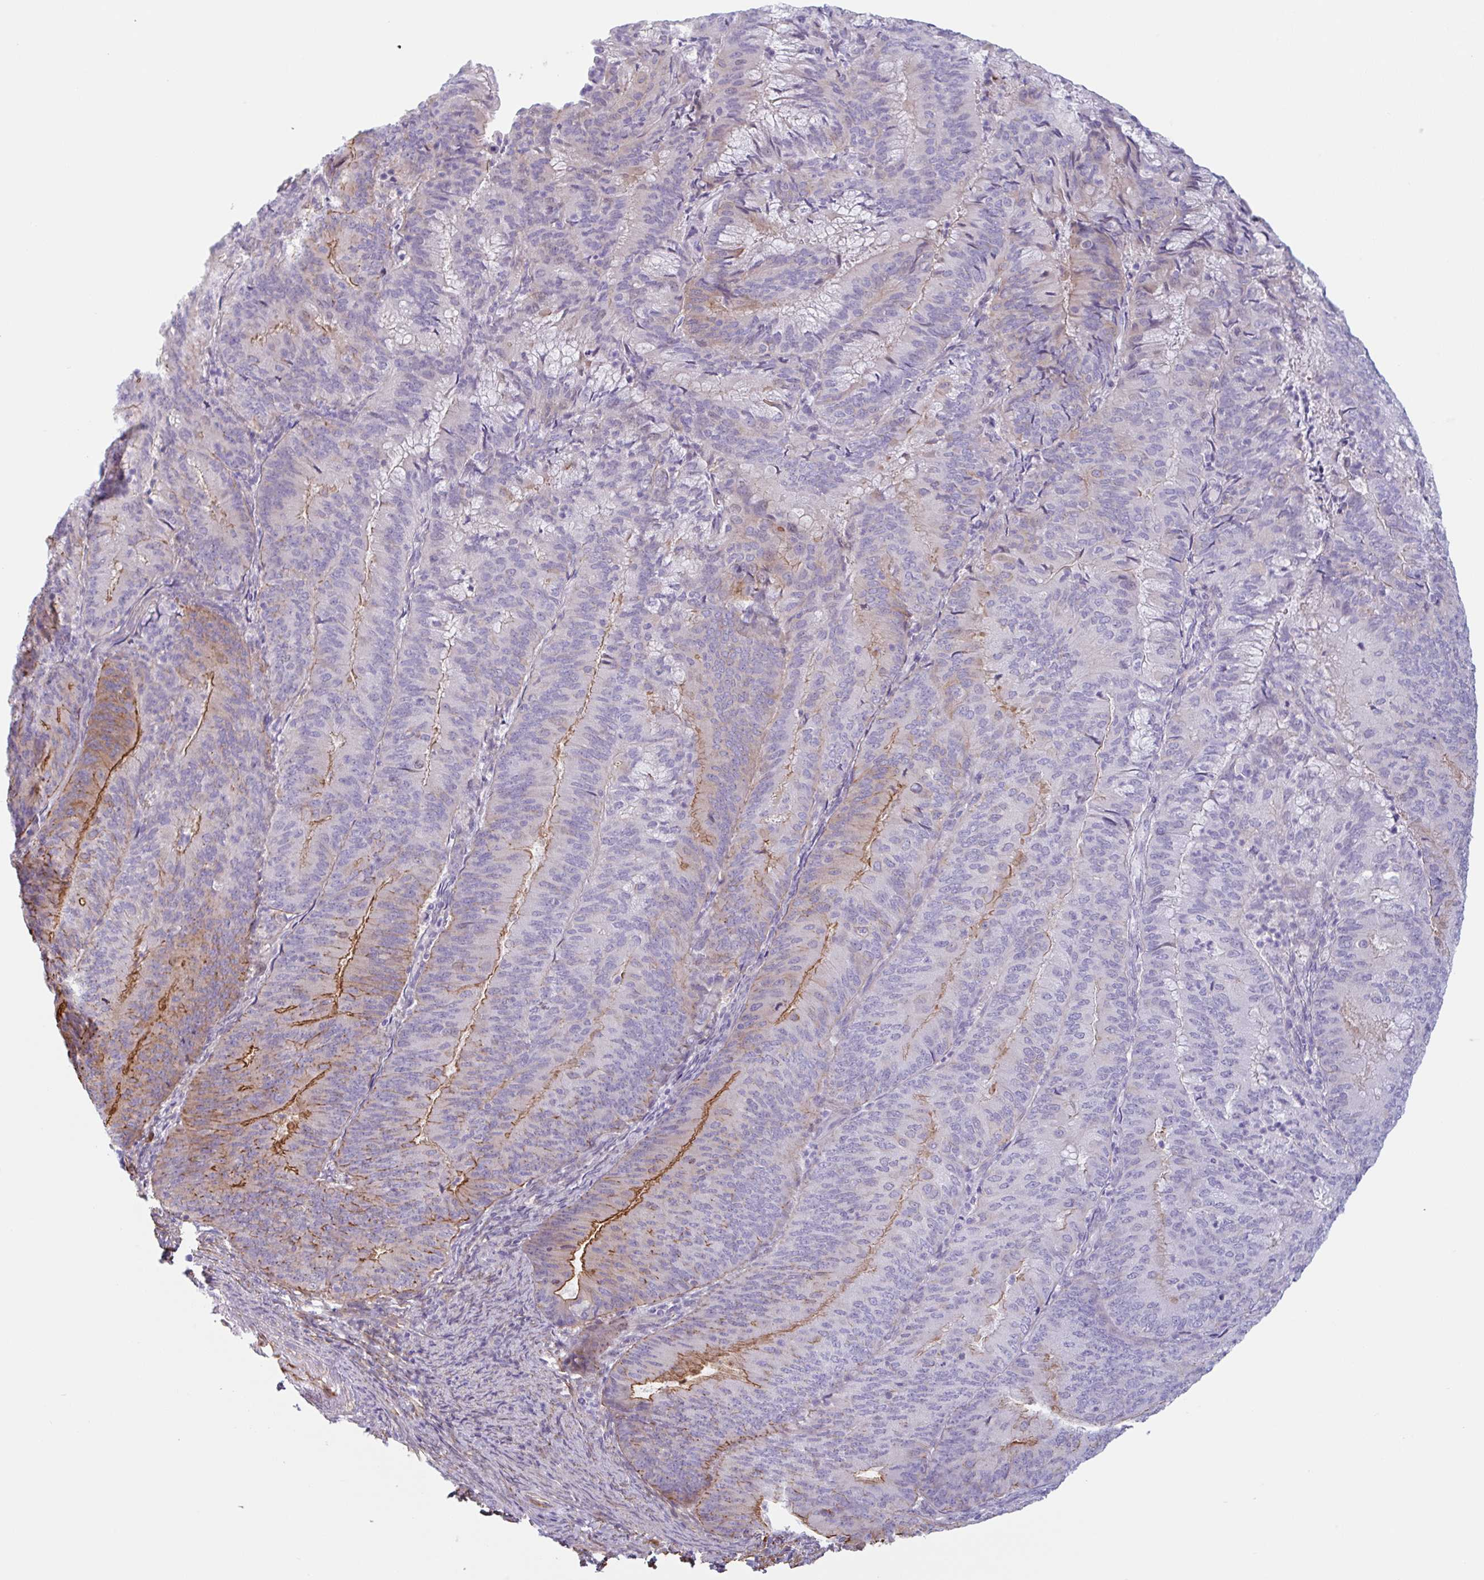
{"staining": {"intensity": "moderate", "quantity": "<25%", "location": "cytoplasmic/membranous"}, "tissue": "endometrial cancer", "cell_type": "Tumor cells", "image_type": "cancer", "snomed": [{"axis": "morphology", "description": "Adenocarcinoma, NOS"}, {"axis": "topography", "description": "Endometrium"}], "caption": "A brown stain highlights moderate cytoplasmic/membranous positivity of a protein in endometrial cancer tumor cells. Nuclei are stained in blue.", "gene": "MYH10", "patient": {"sex": "female", "age": 57}}